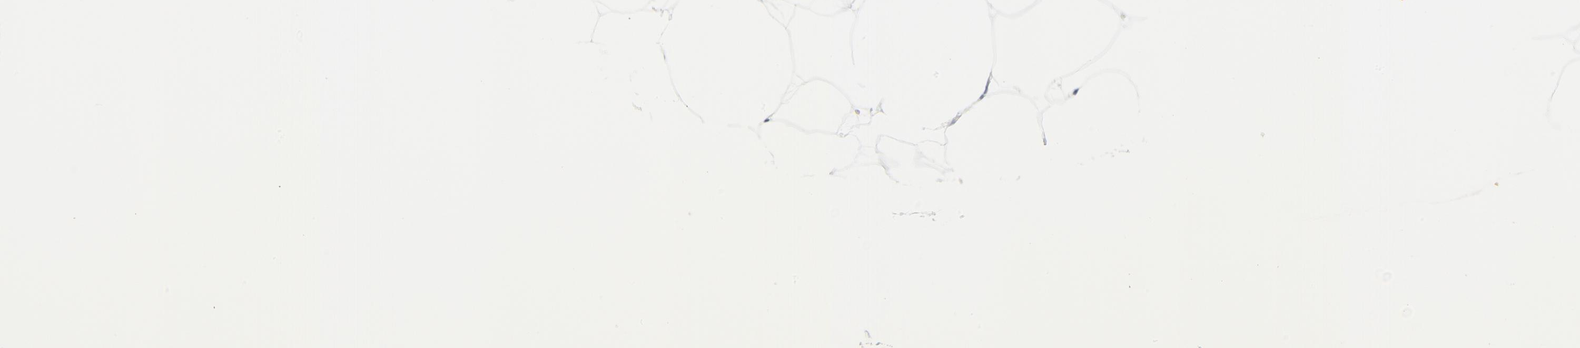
{"staining": {"intensity": "negative", "quantity": "none", "location": "none"}, "tissue": "adipose tissue", "cell_type": "Adipocytes", "image_type": "normal", "snomed": [{"axis": "morphology", "description": "Normal tissue, NOS"}, {"axis": "morphology", "description": "Duct carcinoma"}, {"axis": "topography", "description": "Breast"}, {"axis": "topography", "description": "Adipose tissue"}], "caption": "DAB immunohistochemical staining of unremarkable human adipose tissue reveals no significant staining in adipocytes. (Brightfield microscopy of DAB (3,3'-diaminobenzidine) immunohistochemistry at high magnification).", "gene": "LNX1", "patient": {"sex": "female", "age": 37}}